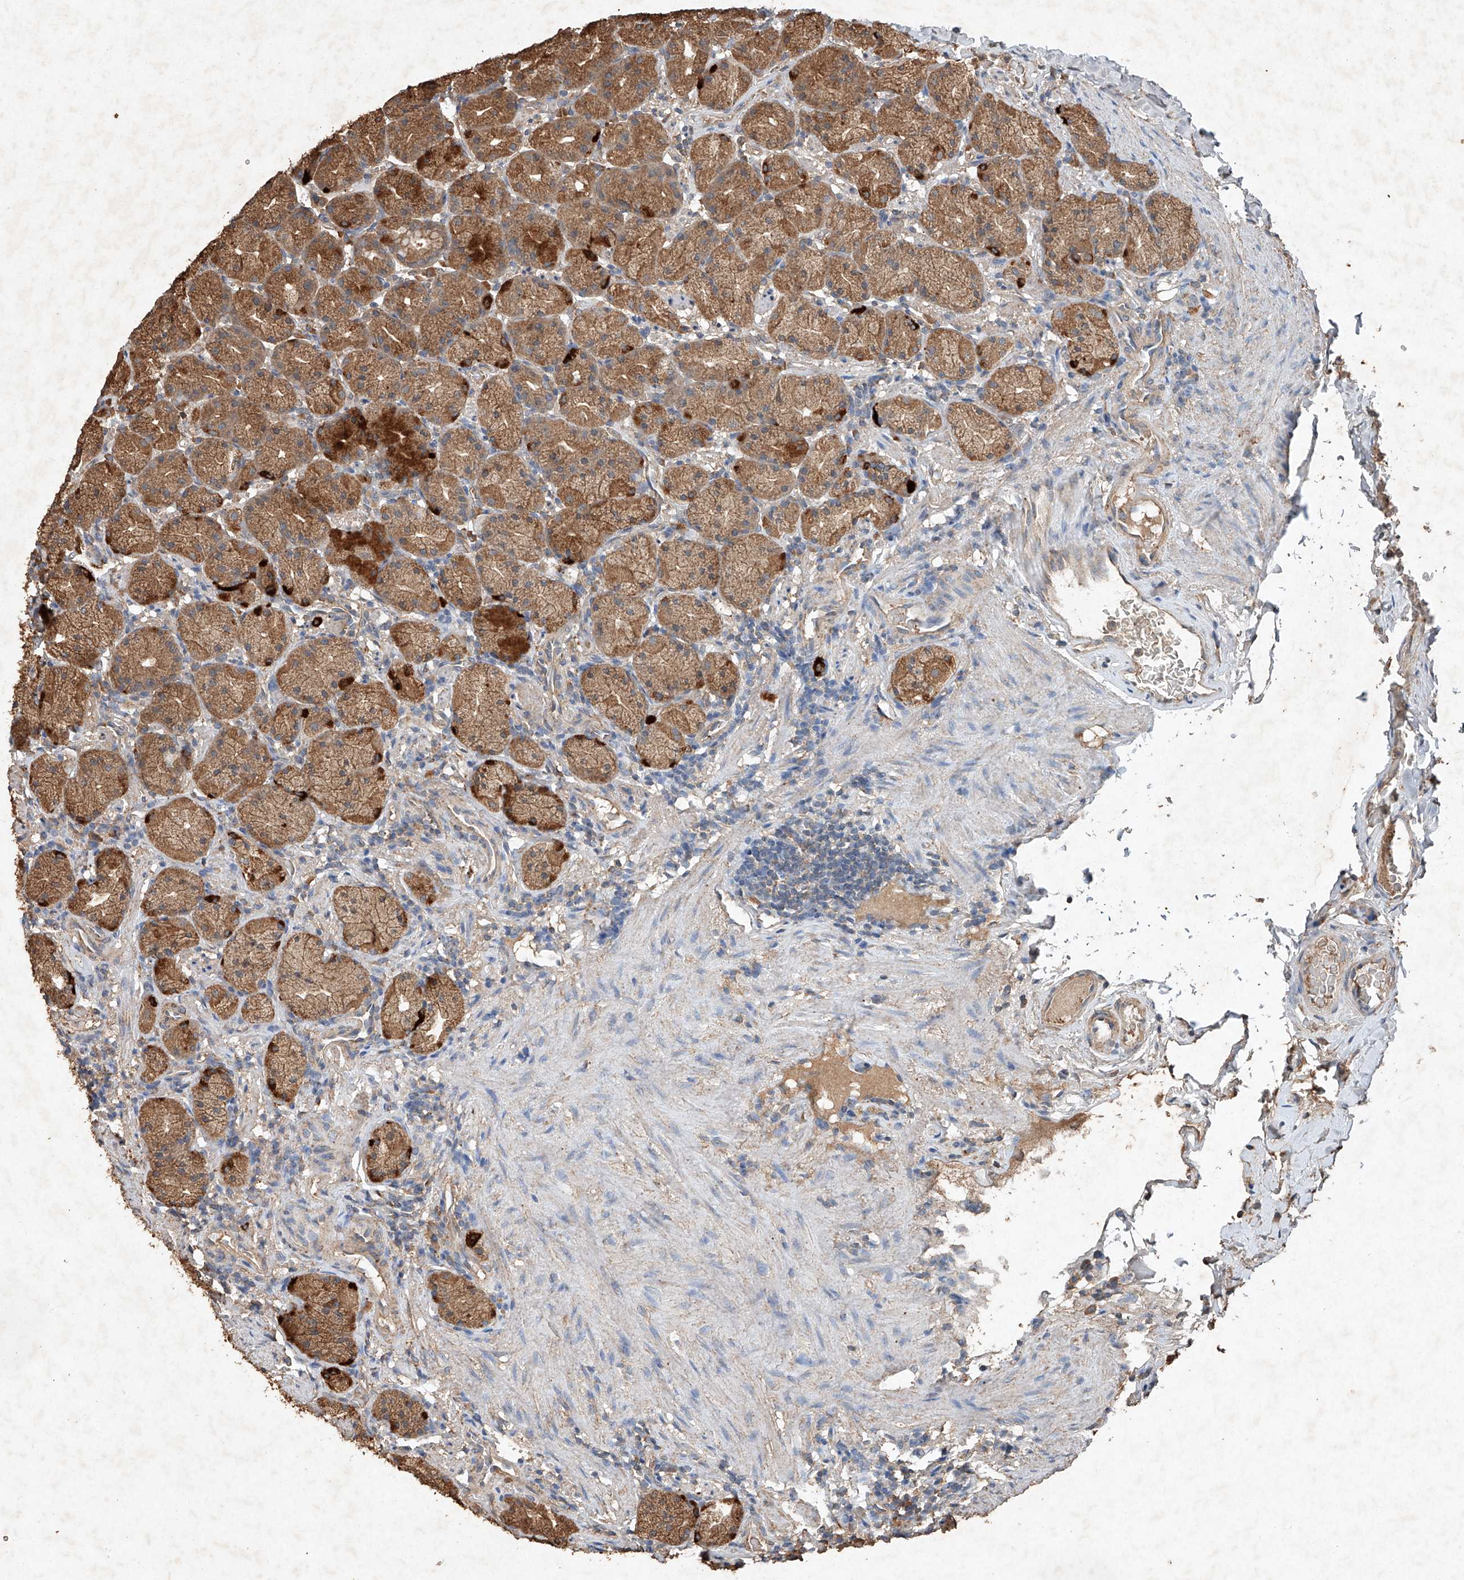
{"staining": {"intensity": "strong", "quantity": ">75%", "location": "cytoplasmic/membranous"}, "tissue": "stomach", "cell_type": "Glandular cells", "image_type": "normal", "snomed": [{"axis": "morphology", "description": "Normal tissue, NOS"}, {"axis": "topography", "description": "Stomach, upper"}], "caption": "Immunohistochemical staining of normal human stomach exhibits high levels of strong cytoplasmic/membranous staining in about >75% of glandular cells. The staining was performed using DAB (3,3'-diaminobenzidine), with brown indicating positive protein expression. Nuclei are stained blue with hematoxylin.", "gene": "STK3", "patient": {"sex": "male", "age": 68}}